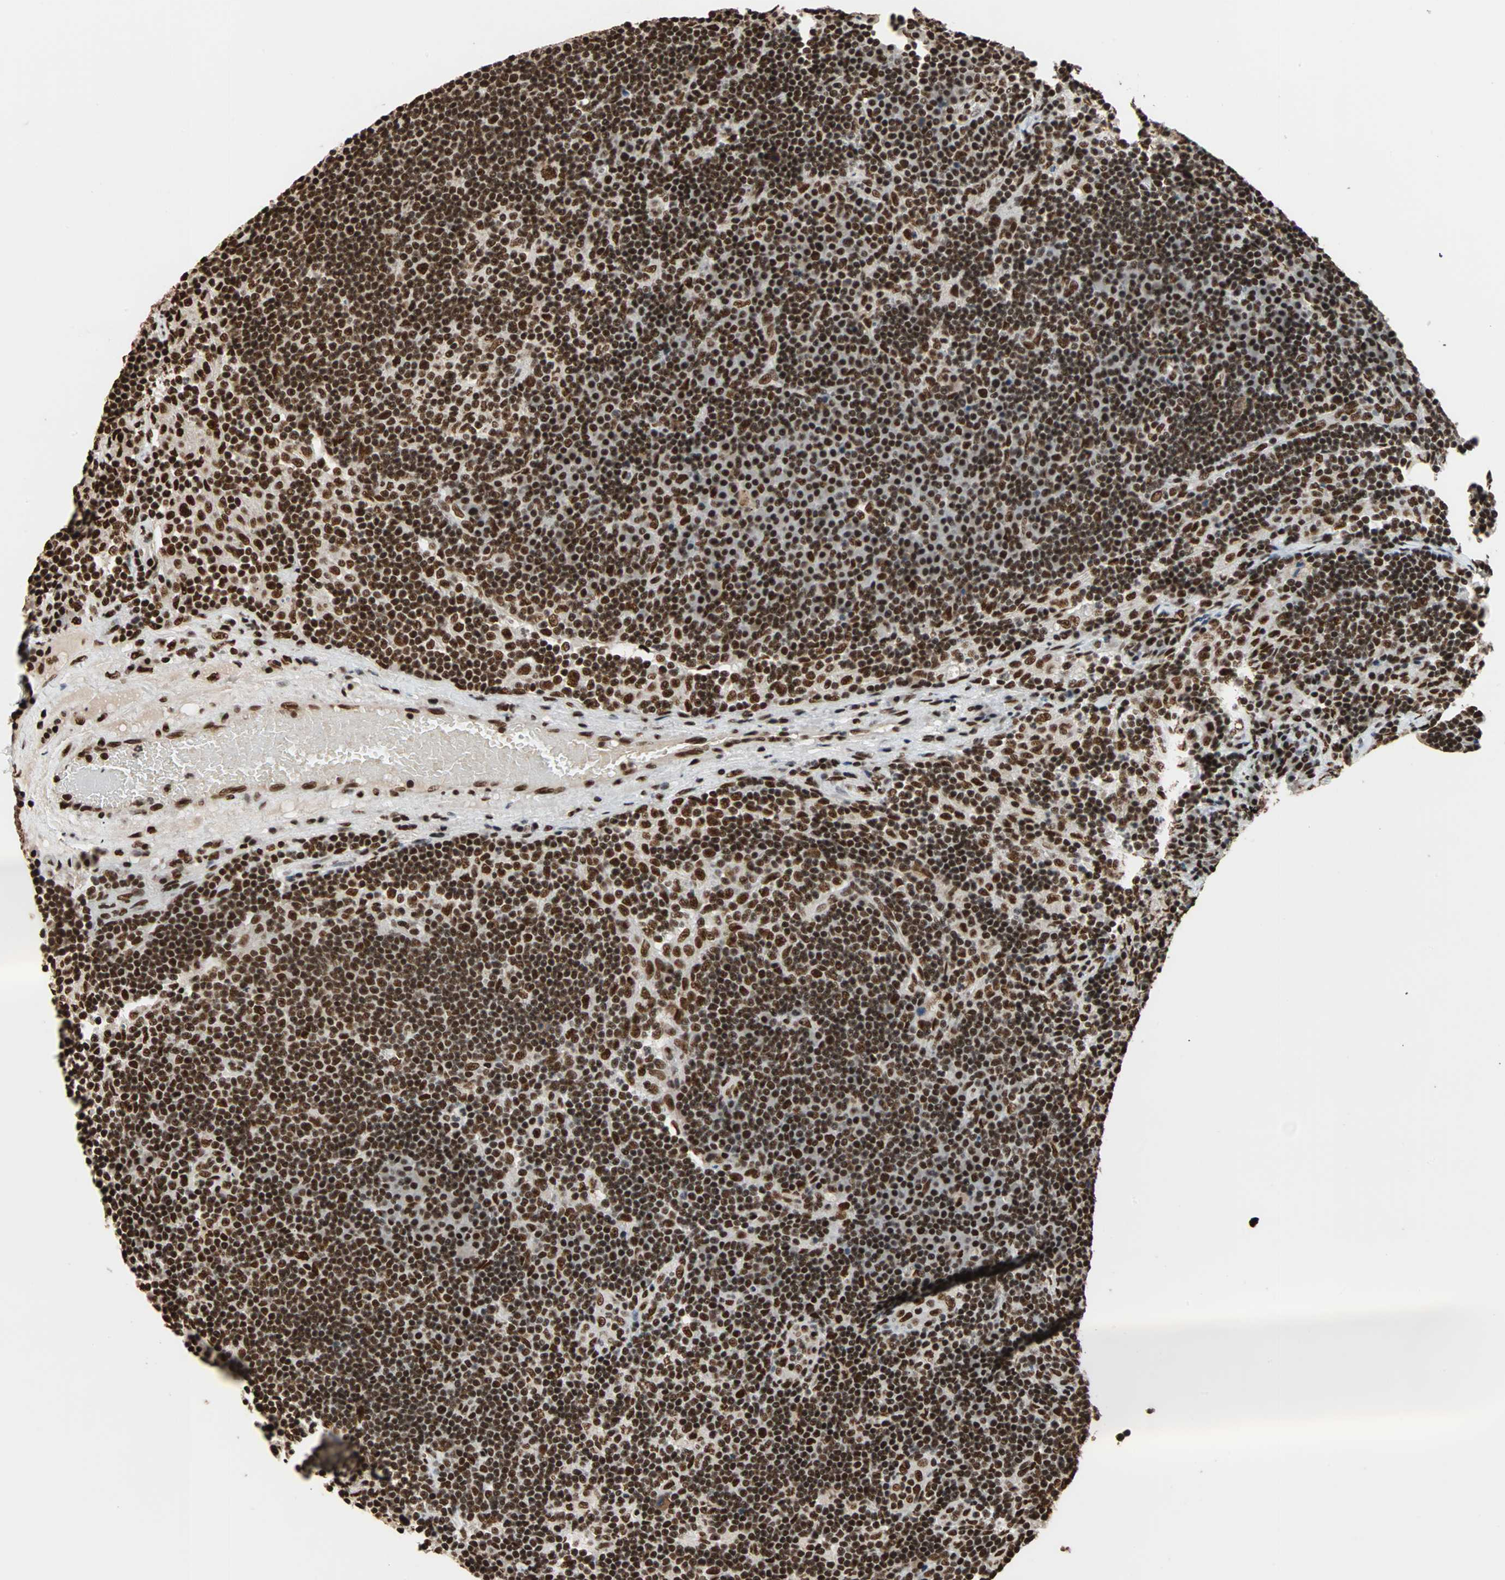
{"staining": {"intensity": "strong", "quantity": ">75%", "location": "nuclear"}, "tissue": "lymph node", "cell_type": "Germinal center cells", "image_type": "normal", "snomed": [{"axis": "morphology", "description": "Normal tissue, NOS"}, {"axis": "morphology", "description": "Squamous cell carcinoma, metastatic, NOS"}, {"axis": "topography", "description": "Lymph node"}], "caption": "Unremarkable lymph node exhibits strong nuclear expression in about >75% of germinal center cells The staining was performed using DAB to visualize the protein expression in brown, while the nuclei were stained in blue with hematoxylin (Magnification: 20x)..", "gene": "ILF2", "patient": {"sex": "female", "age": 53}}